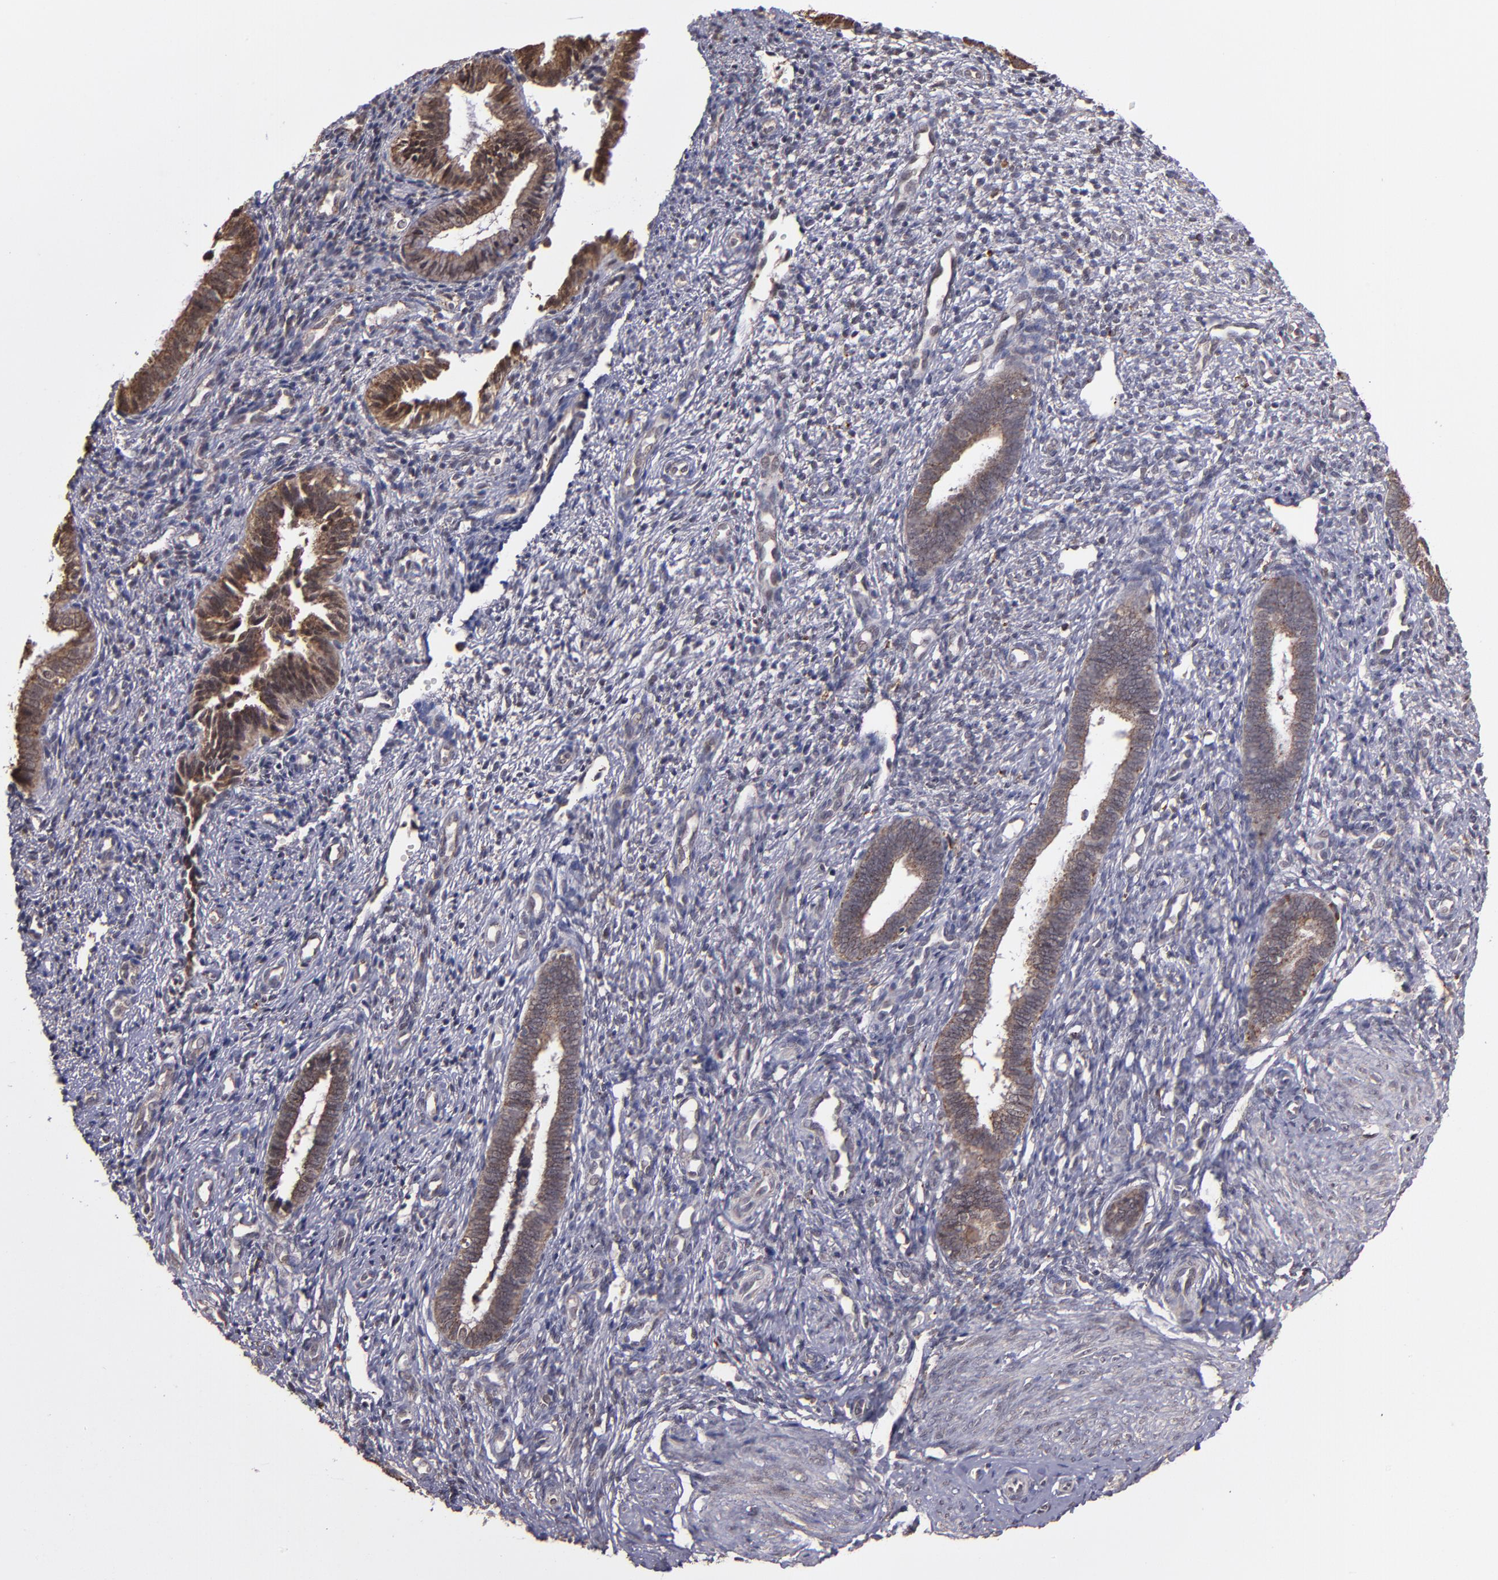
{"staining": {"intensity": "negative", "quantity": "none", "location": "none"}, "tissue": "endometrium", "cell_type": "Cells in endometrial stroma", "image_type": "normal", "snomed": [{"axis": "morphology", "description": "Normal tissue, NOS"}, {"axis": "topography", "description": "Endometrium"}], "caption": "A high-resolution histopathology image shows immunohistochemistry staining of unremarkable endometrium, which displays no significant expression in cells in endometrial stroma.", "gene": "SIPA1L1", "patient": {"sex": "female", "age": 27}}